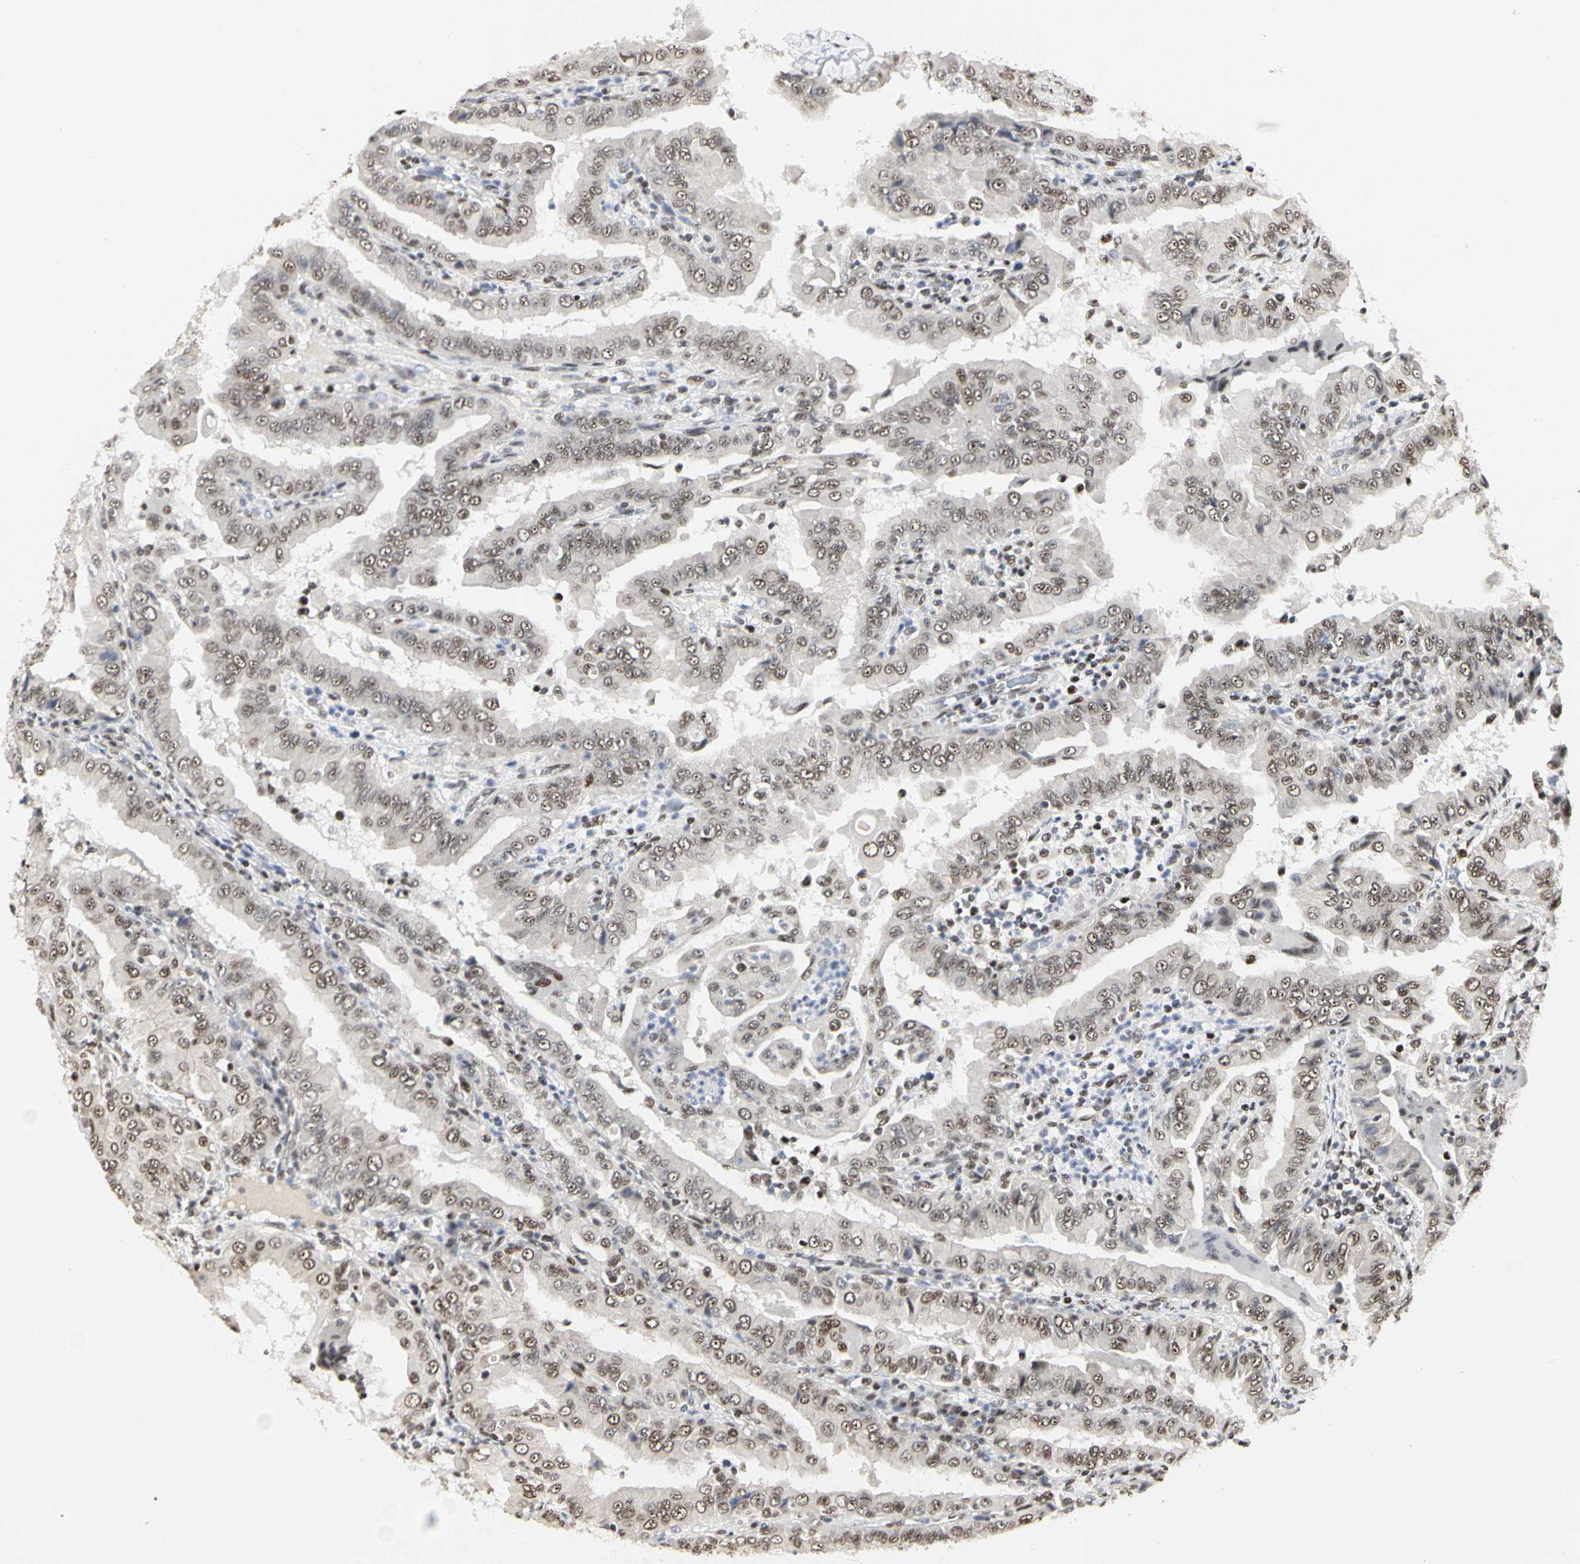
{"staining": {"intensity": "moderate", "quantity": ">75%", "location": "nuclear"}, "tissue": "thyroid cancer", "cell_type": "Tumor cells", "image_type": "cancer", "snomed": [{"axis": "morphology", "description": "Papillary adenocarcinoma, NOS"}, {"axis": "topography", "description": "Thyroid gland"}], "caption": "Human papillary adenocarcinoma (thyroid) stained with a protein marker exhibits moderate staining in tumor cells.", "gene": "PRMT3", "patient": {"sex": "male", "age": 33}}